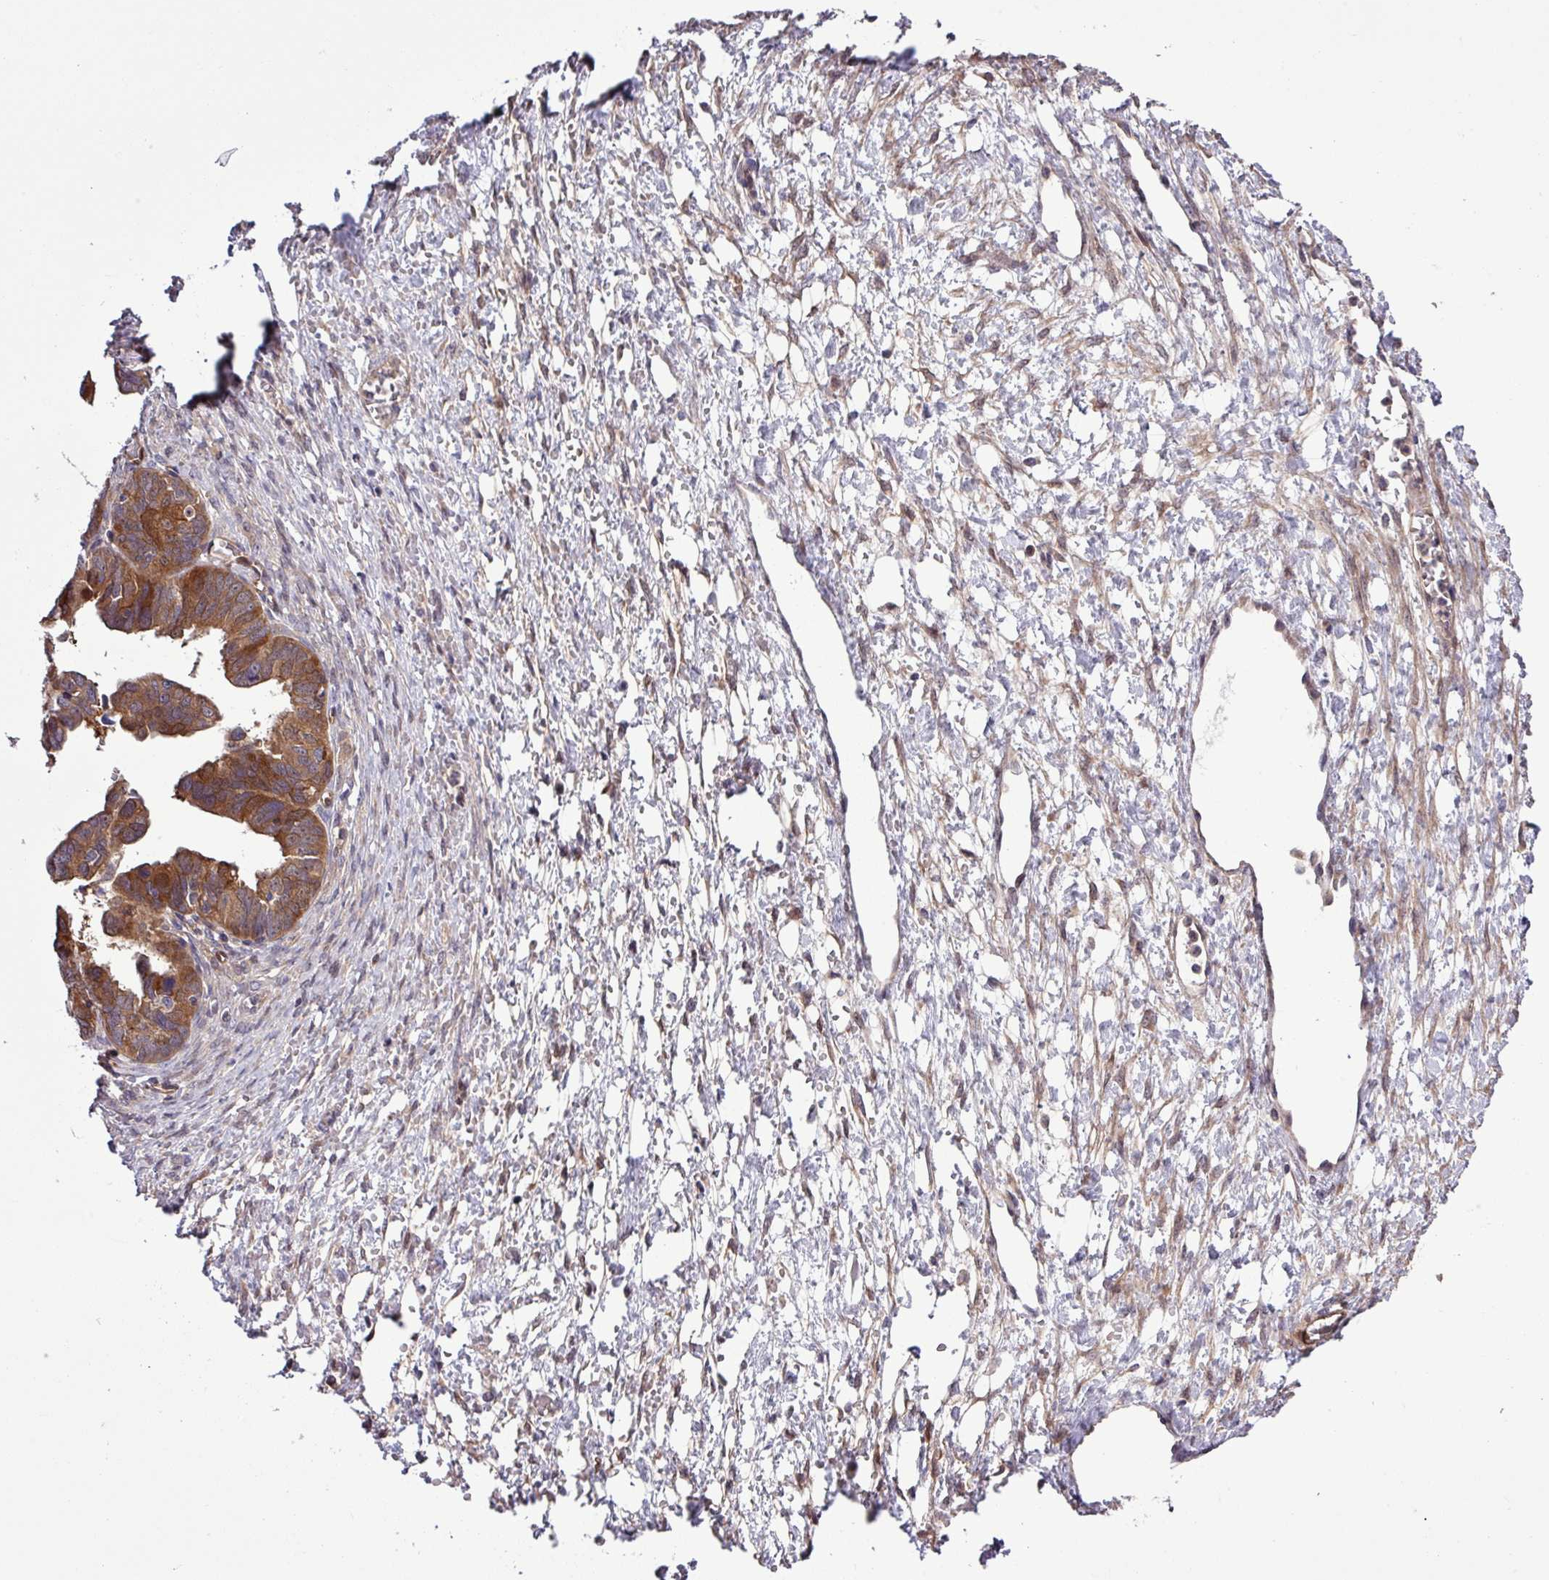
{"staining": {"intensity": "moderate", "quantity": ">75%", "location": "cytoplasmic/membranous"}, "tissue": "ovarian cancer", "cell_type": "Tumor cells", "image_type": "cancer", "snomed": [{"axis": "morphology", "description": "Cystadenocarcinoma, serous, NOS"}, {"axis": "topography", "description": "Ovary"}], "caption": "This image reveals IHC staining of ovarian cancer, with medium moderate cytoplasmic/membranous positivity in about >75% of tumor cells.", "gene": "CARHSP1", "patient": {"sex": "female", "age": 64}}